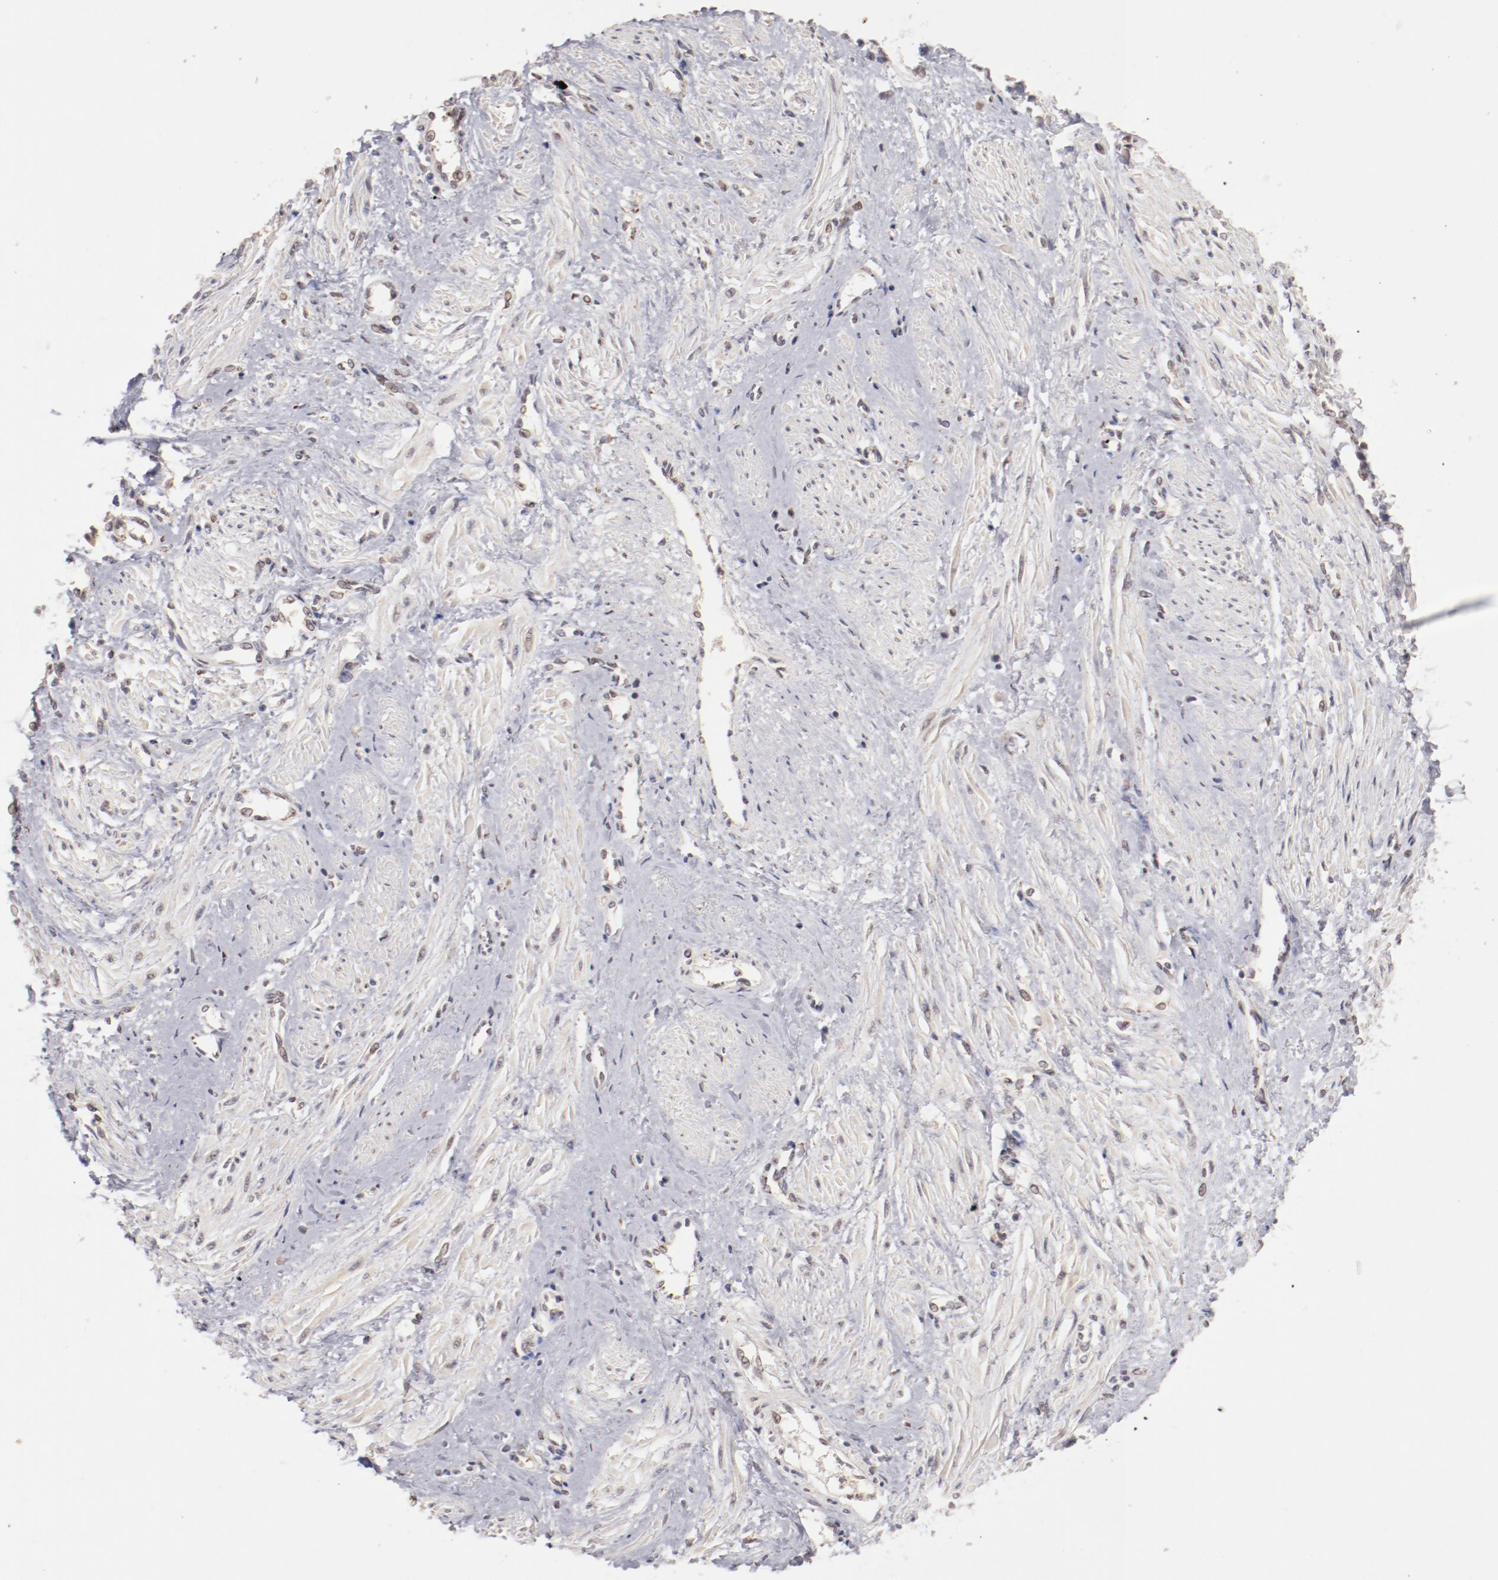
{"staining": {"intensity": "weak", "quantity": ">75%", "location": "nuclear"}, "tissue": "smooth muscle", "cell_type": "Smooth muscle cells", "image_type": "normal", "snomed": [{"axis": "morphology", "description": "Normal tissue, NOS"}, {"axis": "topography", "description": "Smooth muscle"}, {"axis": "topography", "description": "Uterus"}], "caption": "Immunohistochemistry (IHC) of normal human smooth muscle demonstrates low levels of weak nuclear positivity in approximately >75% of smooth muscle cells.", "gene": "NFE2", "patient": {"sex": "female", "age": 39}}